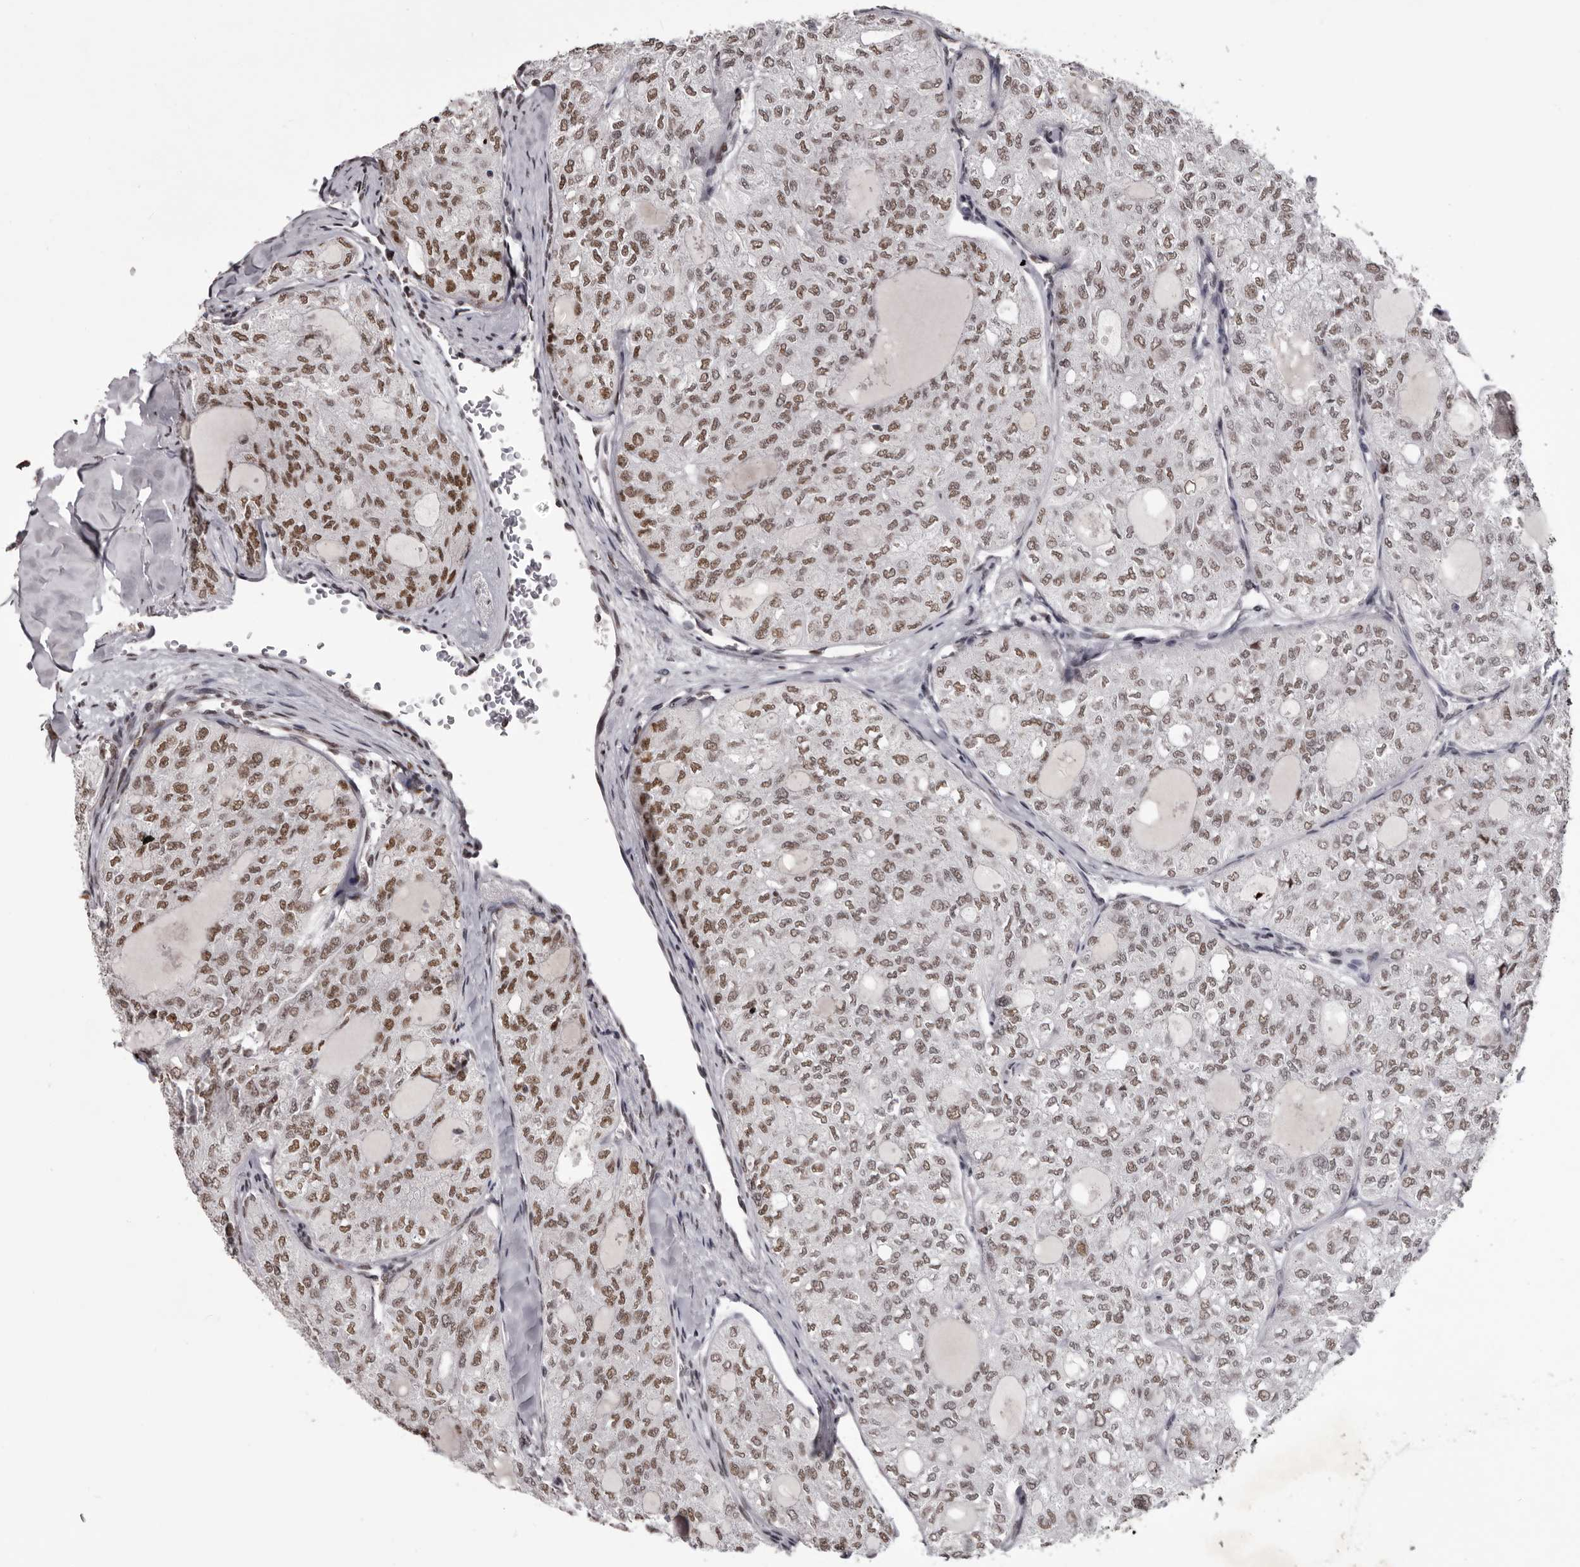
{"staining": {"intensity": "strong", "quantity": "25%-75%", "location": "nuclear"}, "tissue": "thyroid cancer", "cell_type": "Tumor cells", "image_type": "cancer", "snomed": [{"axis": "morphology", "description": "Follicular adenoma carcinoma, NOS"}, {"axis": "topography", "description": "Thyroid gland"}], "caption": "An IHC histopathology image of tumor tissue is shown. Protein staining in brown labels strong nuclear positivity in thyroid follicular adenoma carcinoma within tumor cells.", "gene": "NUMA1", "patient": {"sex": "male", "age": 75}}